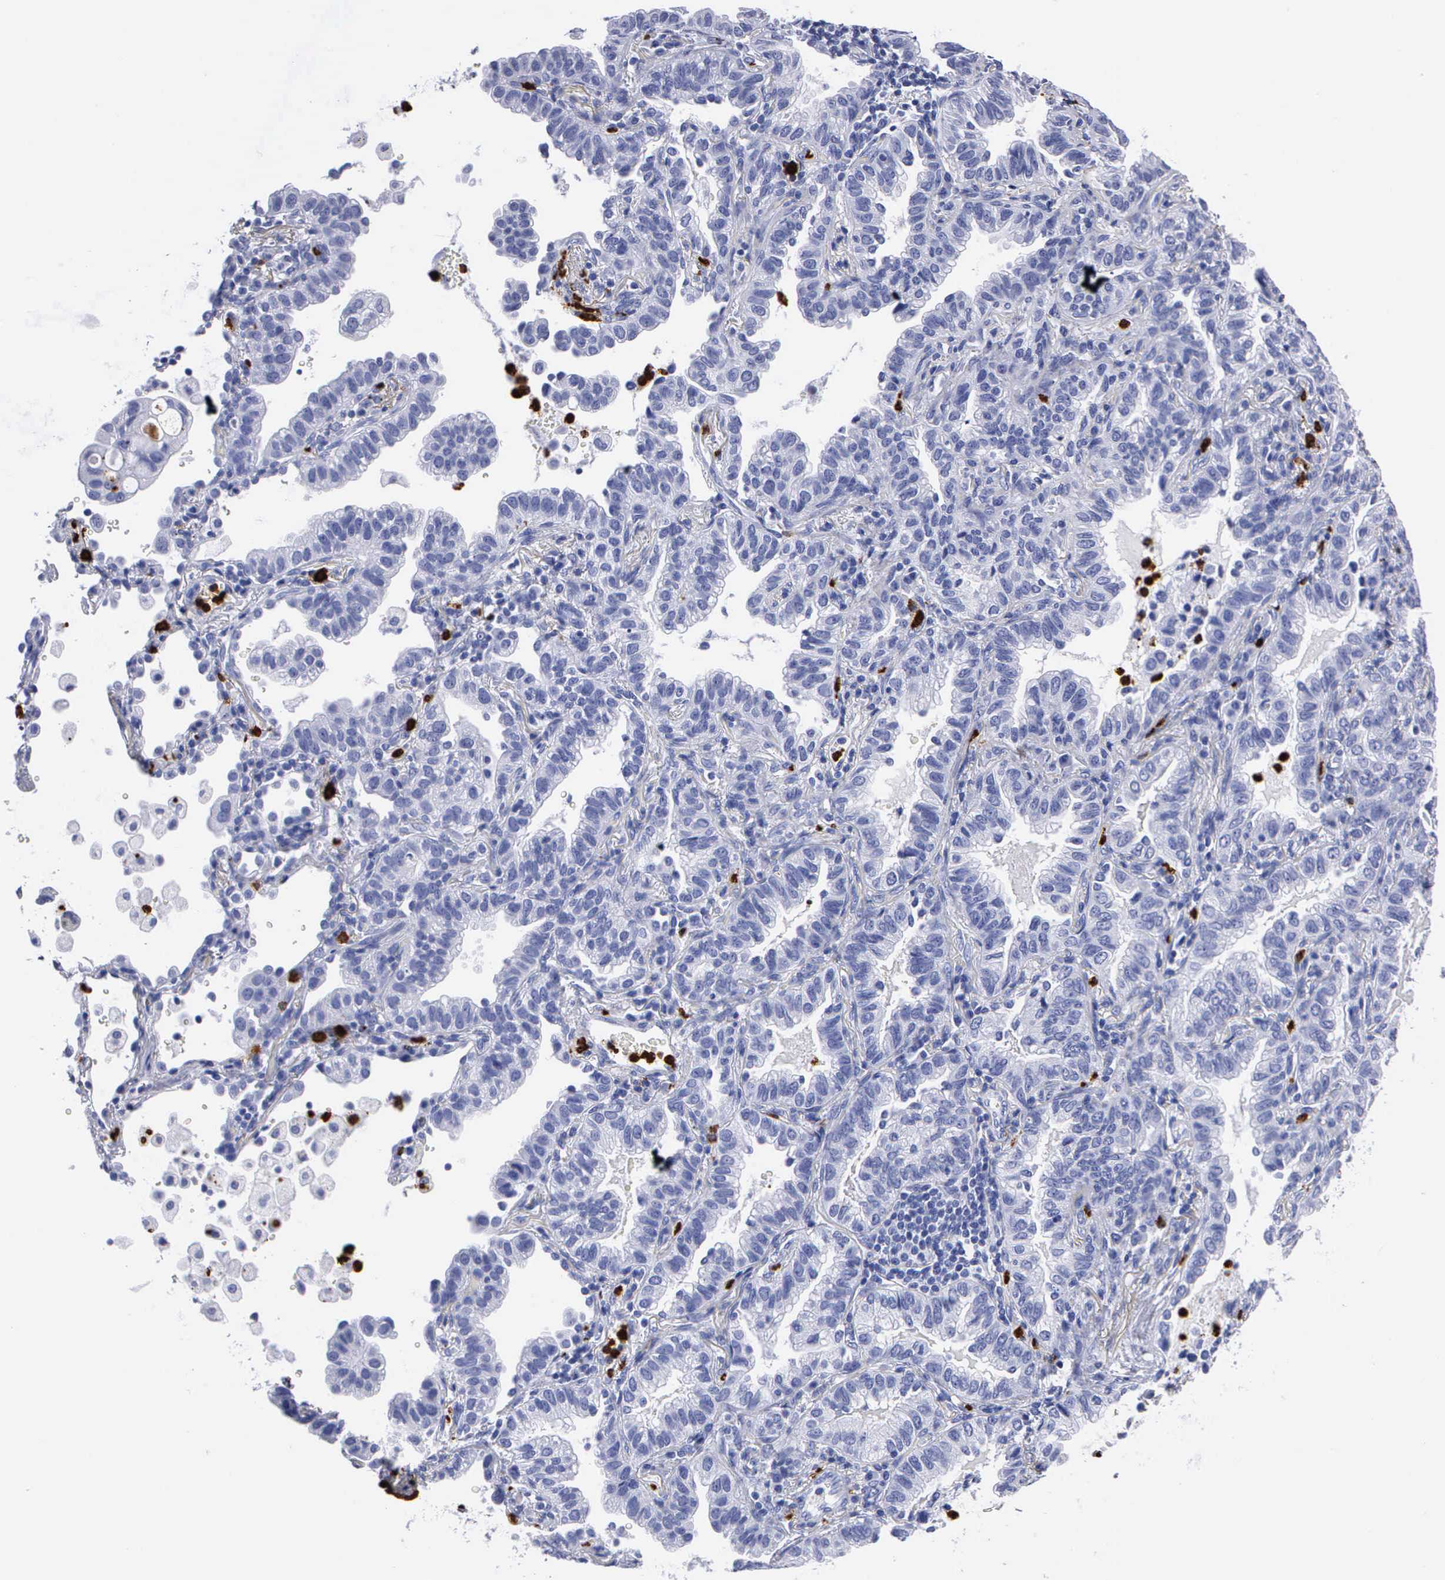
{"staining": {"intensity": "negative", "quantity": "none", "location": "none"}, "tissue": "lung cancer", "cell_type": "Tumor cells", "image_type": "cancer", "snomed": [{"axis": "morphology", "description": "Adenocarcinoma, NOS"}, {"axis": "topography", "description": "Lung"}], "caption": "Tumor cells are negative for brown protein staining in lung cancer (adenocarcinoma).", "gene": "CTSG", "patient": {"sex": "female", "age": 50}}